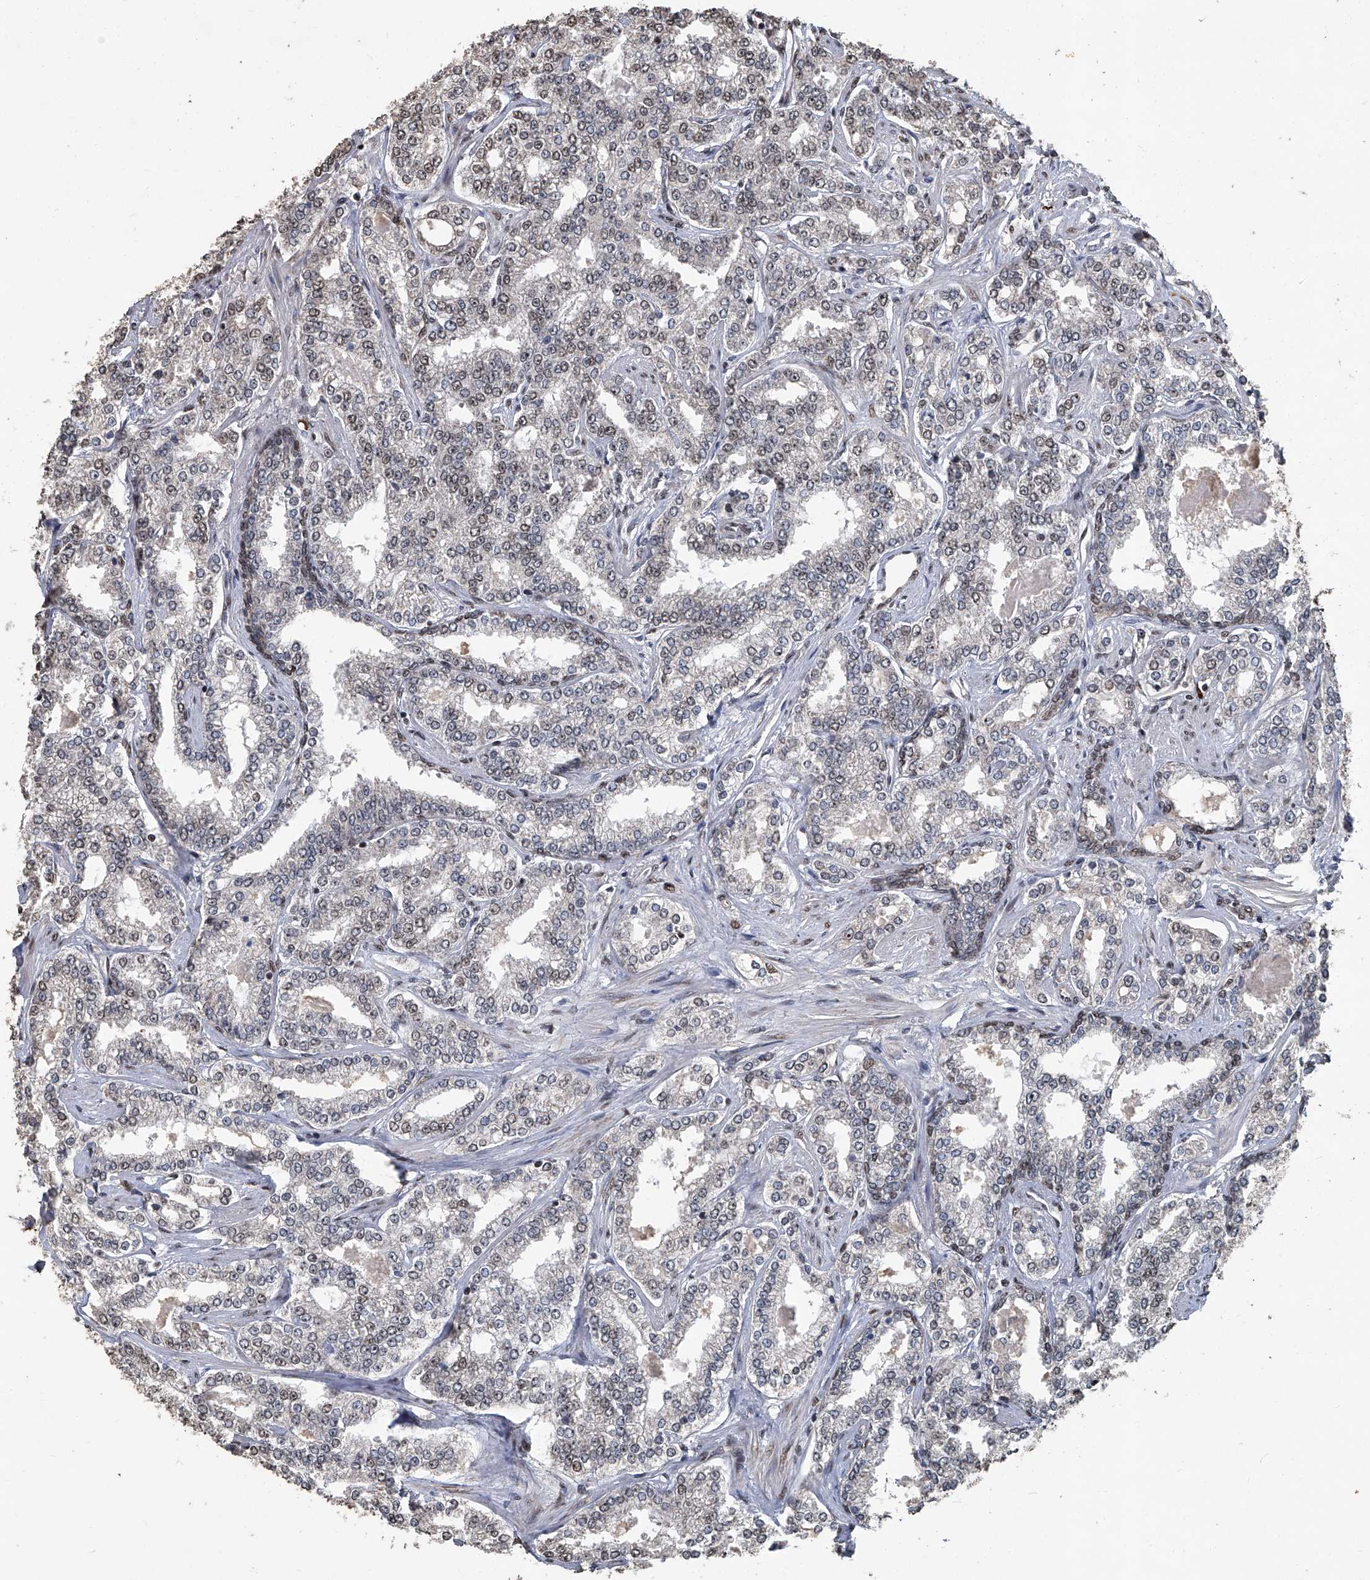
{"staining": {"intensity": "weak", "quantity": "25%-75%", "location": "nuclear"}, "tissue": "prostate cancer", "cell_type": "Tumor cells", "image_type": "cancer", "snomed": [{"axis": "morphology", "description": "Normal tissue, NOS"}, {"axis": "morphology", "description": "Adenocarcinoma, High grade"}, {"axis": "topography", "description": "Prostate"}], "caption": "This image exhibits prostate high-grade adenocarcinoma stained with immunohistochemistry to label a protein in brown. The nuclear of tumor cells show weak positivity for the protein. Nuclei are counter-stained blue.", "gene": "GPR132", "patient": {"sex": "male", "age": 83}}